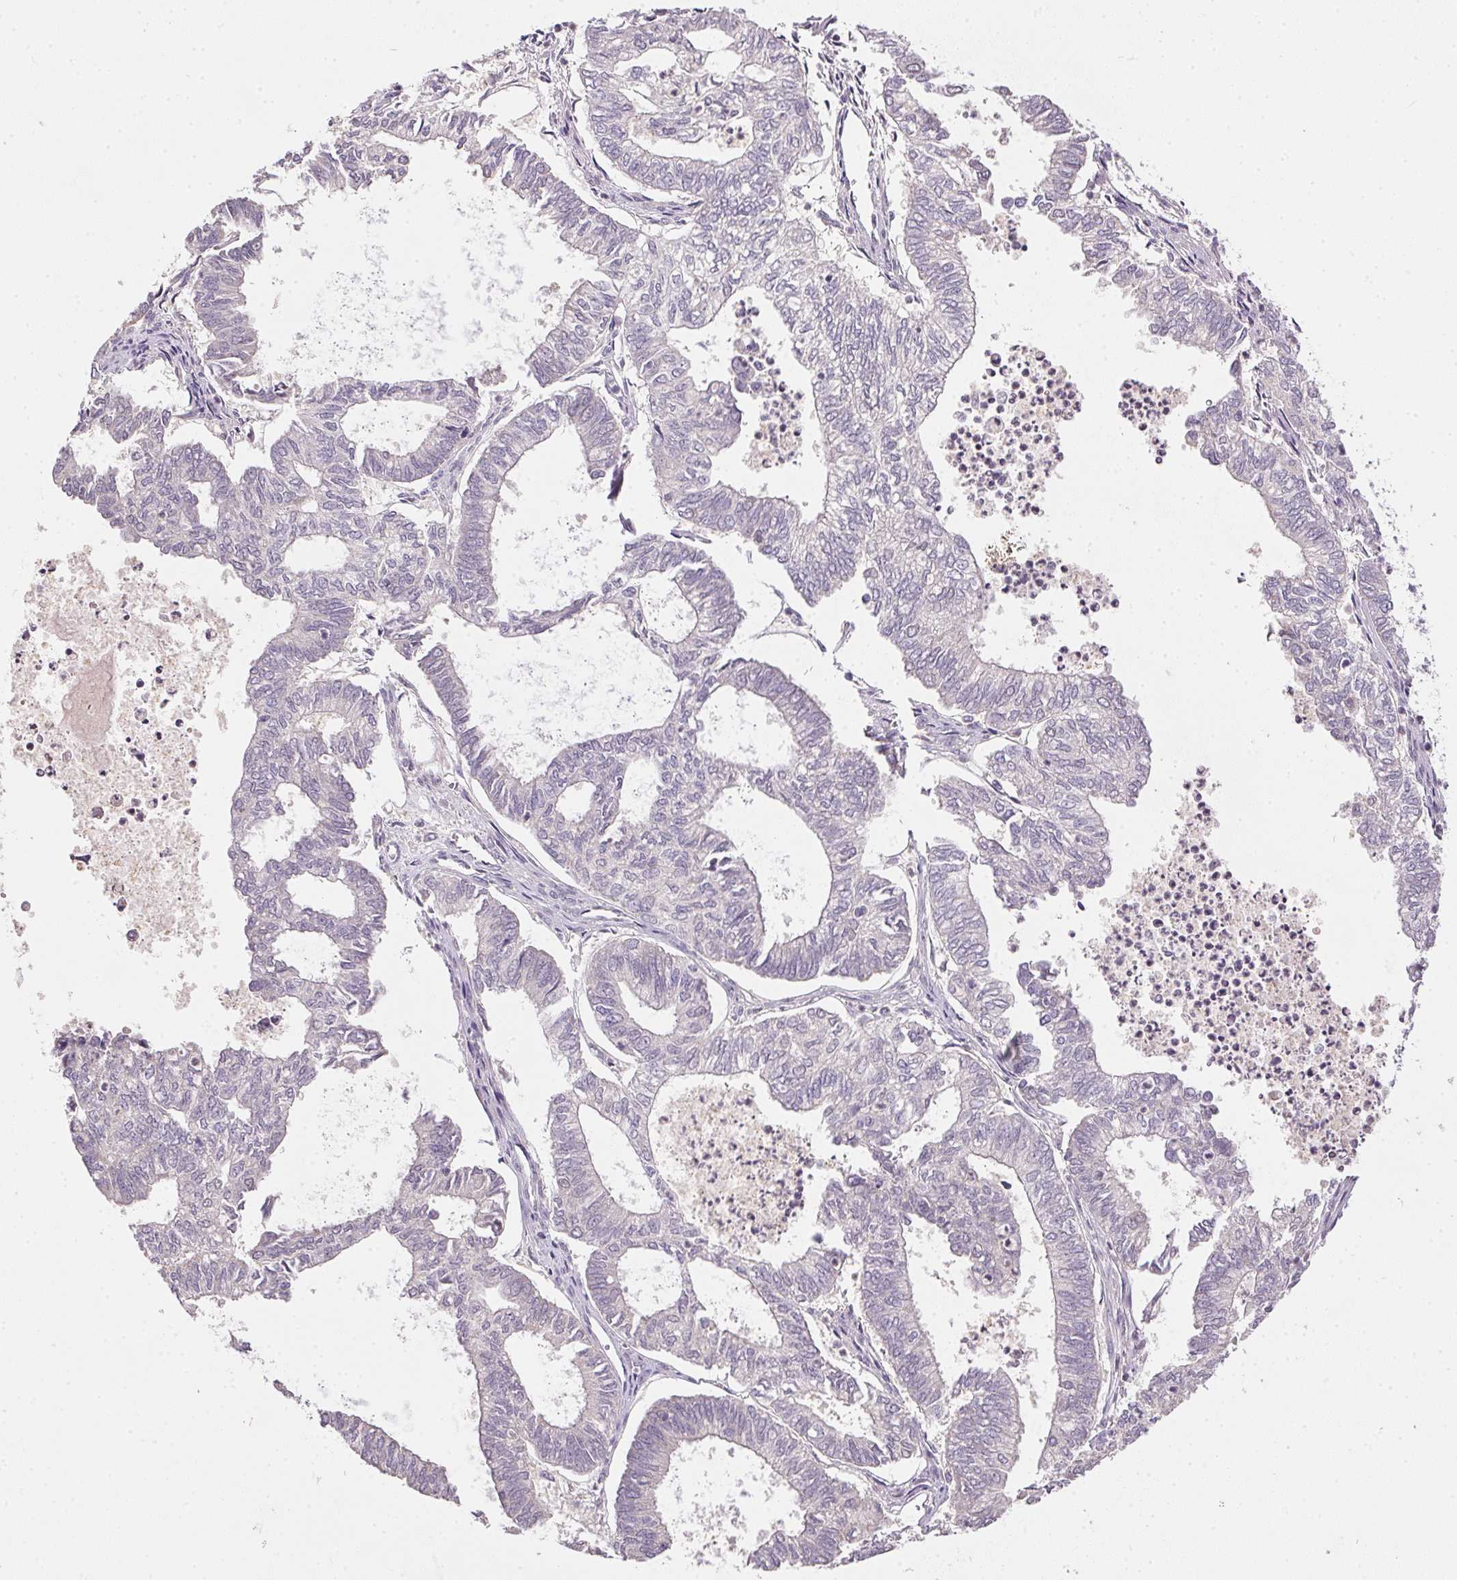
{"staining": {"intensity": "negative", "quantity": "none", "location": "none"}, "tissue": "ovarian cancer", "cell_type": "Tumor cells", "image_type": "cancer", "snomed": [{"axis": "morphology", "description": "Carcinoma, endometroid"}, {"axis": "topography", "description": "Ovary"}], "caption": "Protein analysis of ovarian endometroid carcinoma exhibits no significant expression in tumor cells.", "gene": "ALDH8A1", "patient": {"sex": "female", "age": 64}}